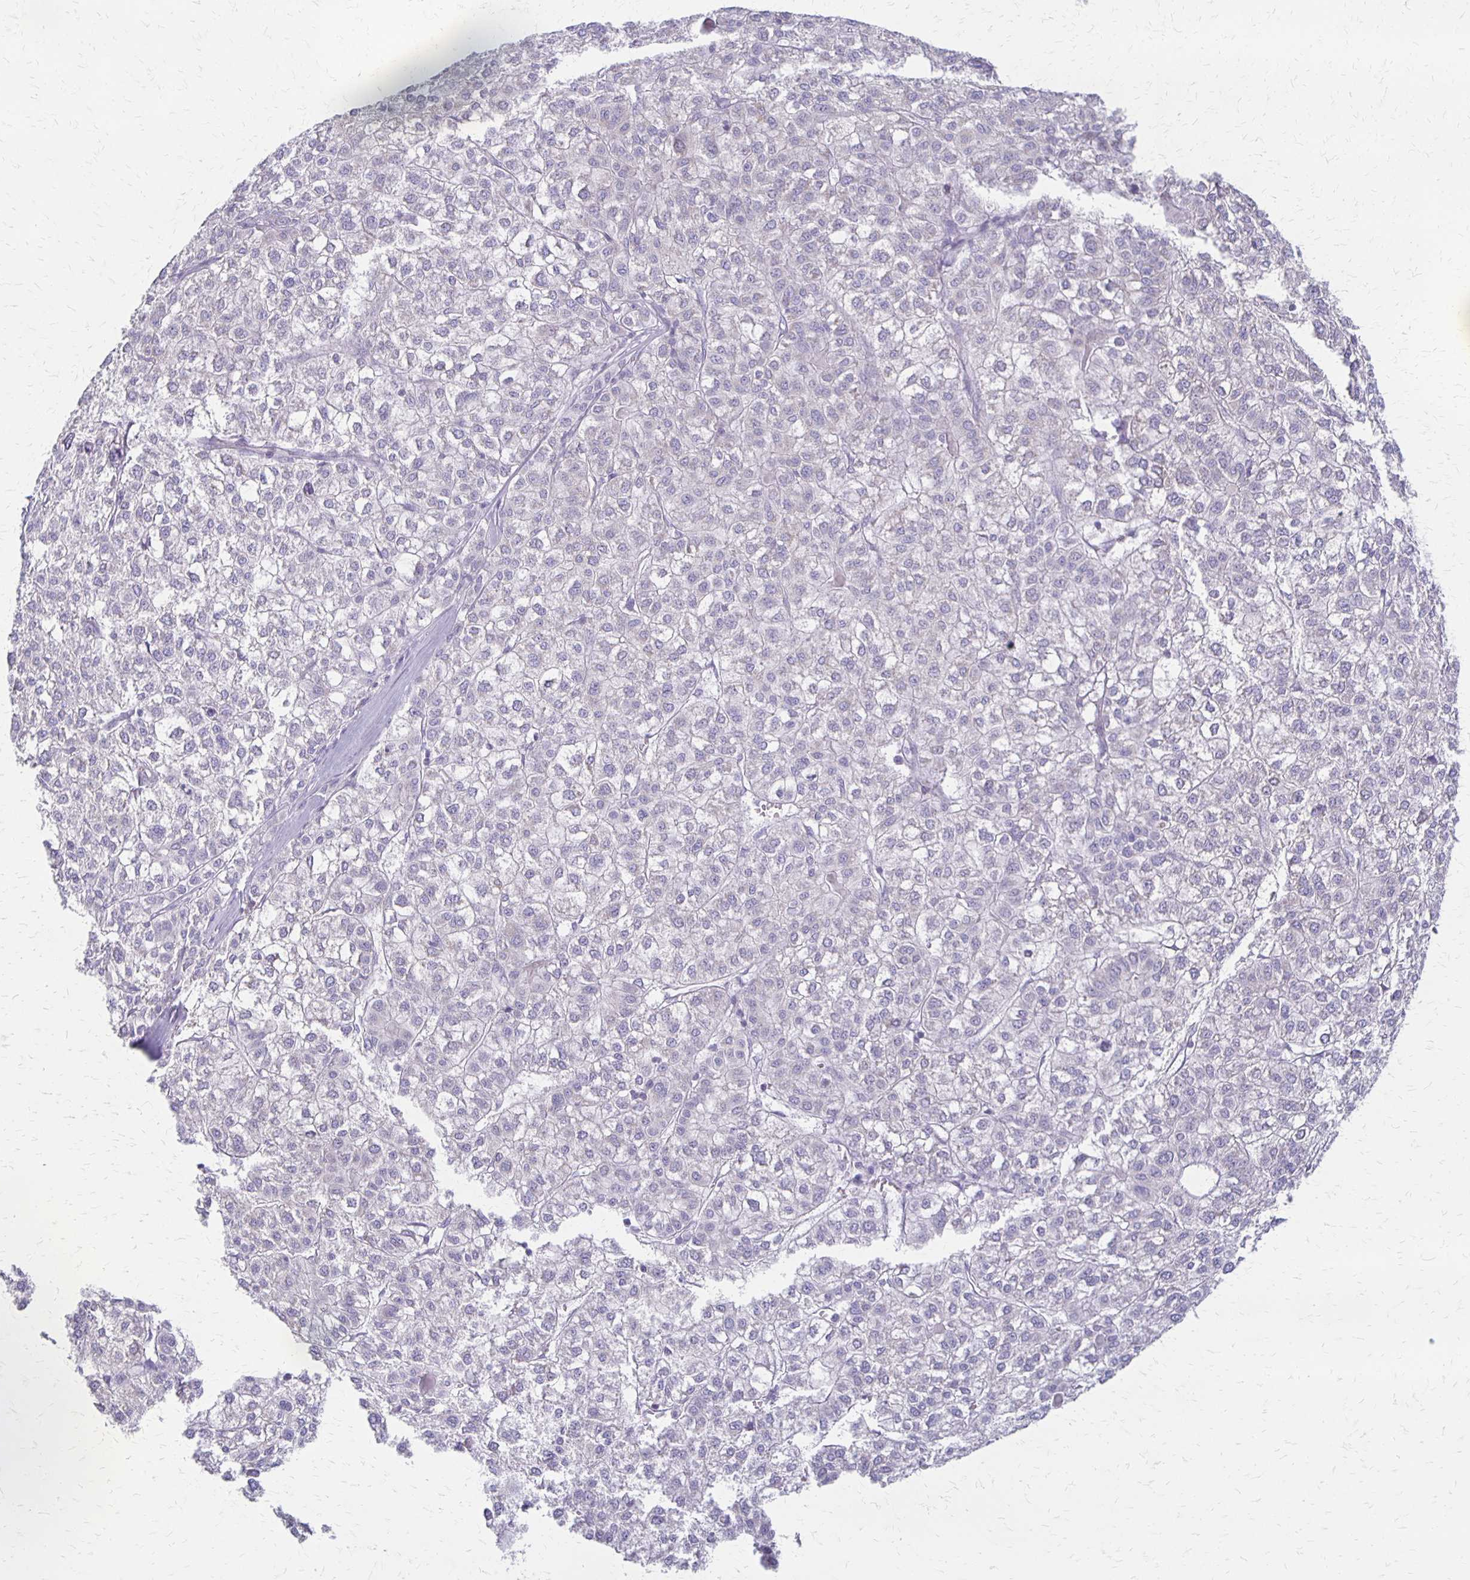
{"staining": {"intensity": "negative", "quantity": "none", "location": "none"}, "tissue": "liver cancer", "cell_type": "Tumor cells", "image_type": "cancer", "snomed": [{"axis": "morphology", "description": "Carcinoma, Hepatocellular, NOS"}, {"axis": "topography", "description": "Liver"}], "caption": "Immunohistochemistry micrograph of neoplastic tissue: liver cancer (hepatocellular carcinoma) stained with DAB reveals no significant protein expression in tumor cells. The staining was performed using DAB (3,3'-diaminobenzidine) to visualize the protein expression in brown, while the nuclei were stained in blue with hematoxylin (Magnification: 20x).", "gene": "RHOC", "patient": {"sex": "female", "age": 43}}